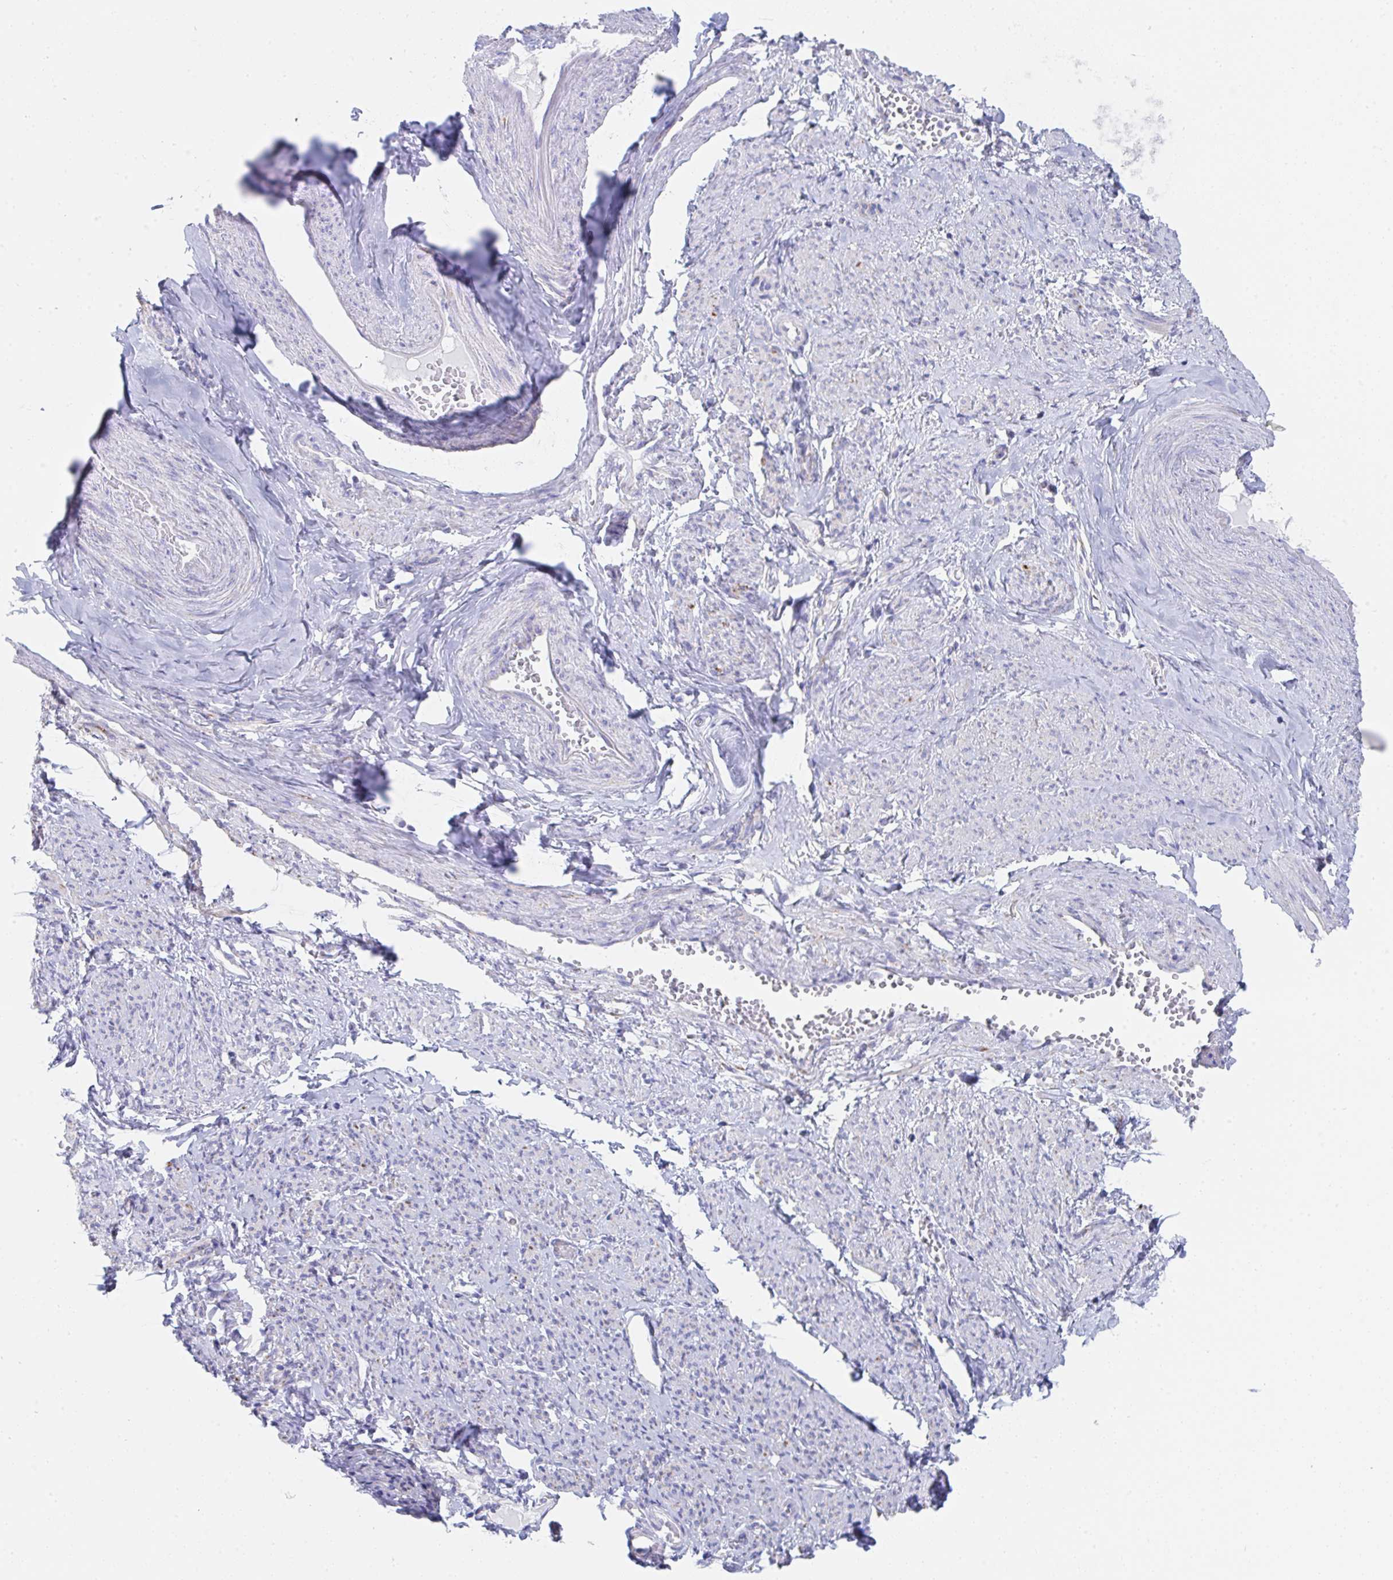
{"staining": {"intensity": "negative", "quantity": "none", "location": "none"}, "tissue": "smooth muscle", "cell_type": "Smooth muscle cells", "image_type": "normal", "snomed": [{"axis": "morphology", "description": "Normal tissue, NOS"}, {"axis": "topography", "description": "Smooth muscle"}], "caption": "The micrograph displays no staining of smooth muscle cells in benign smooth muscle. (Stains: DAB (3,3'-diaminobenzidine) immunohistochemistry with hematoxylin counter stain, Microscopy: brightfield microscopy at high magnification).", "gene": "AIFM1", "patient": {"sex": "female", "age": 65}}